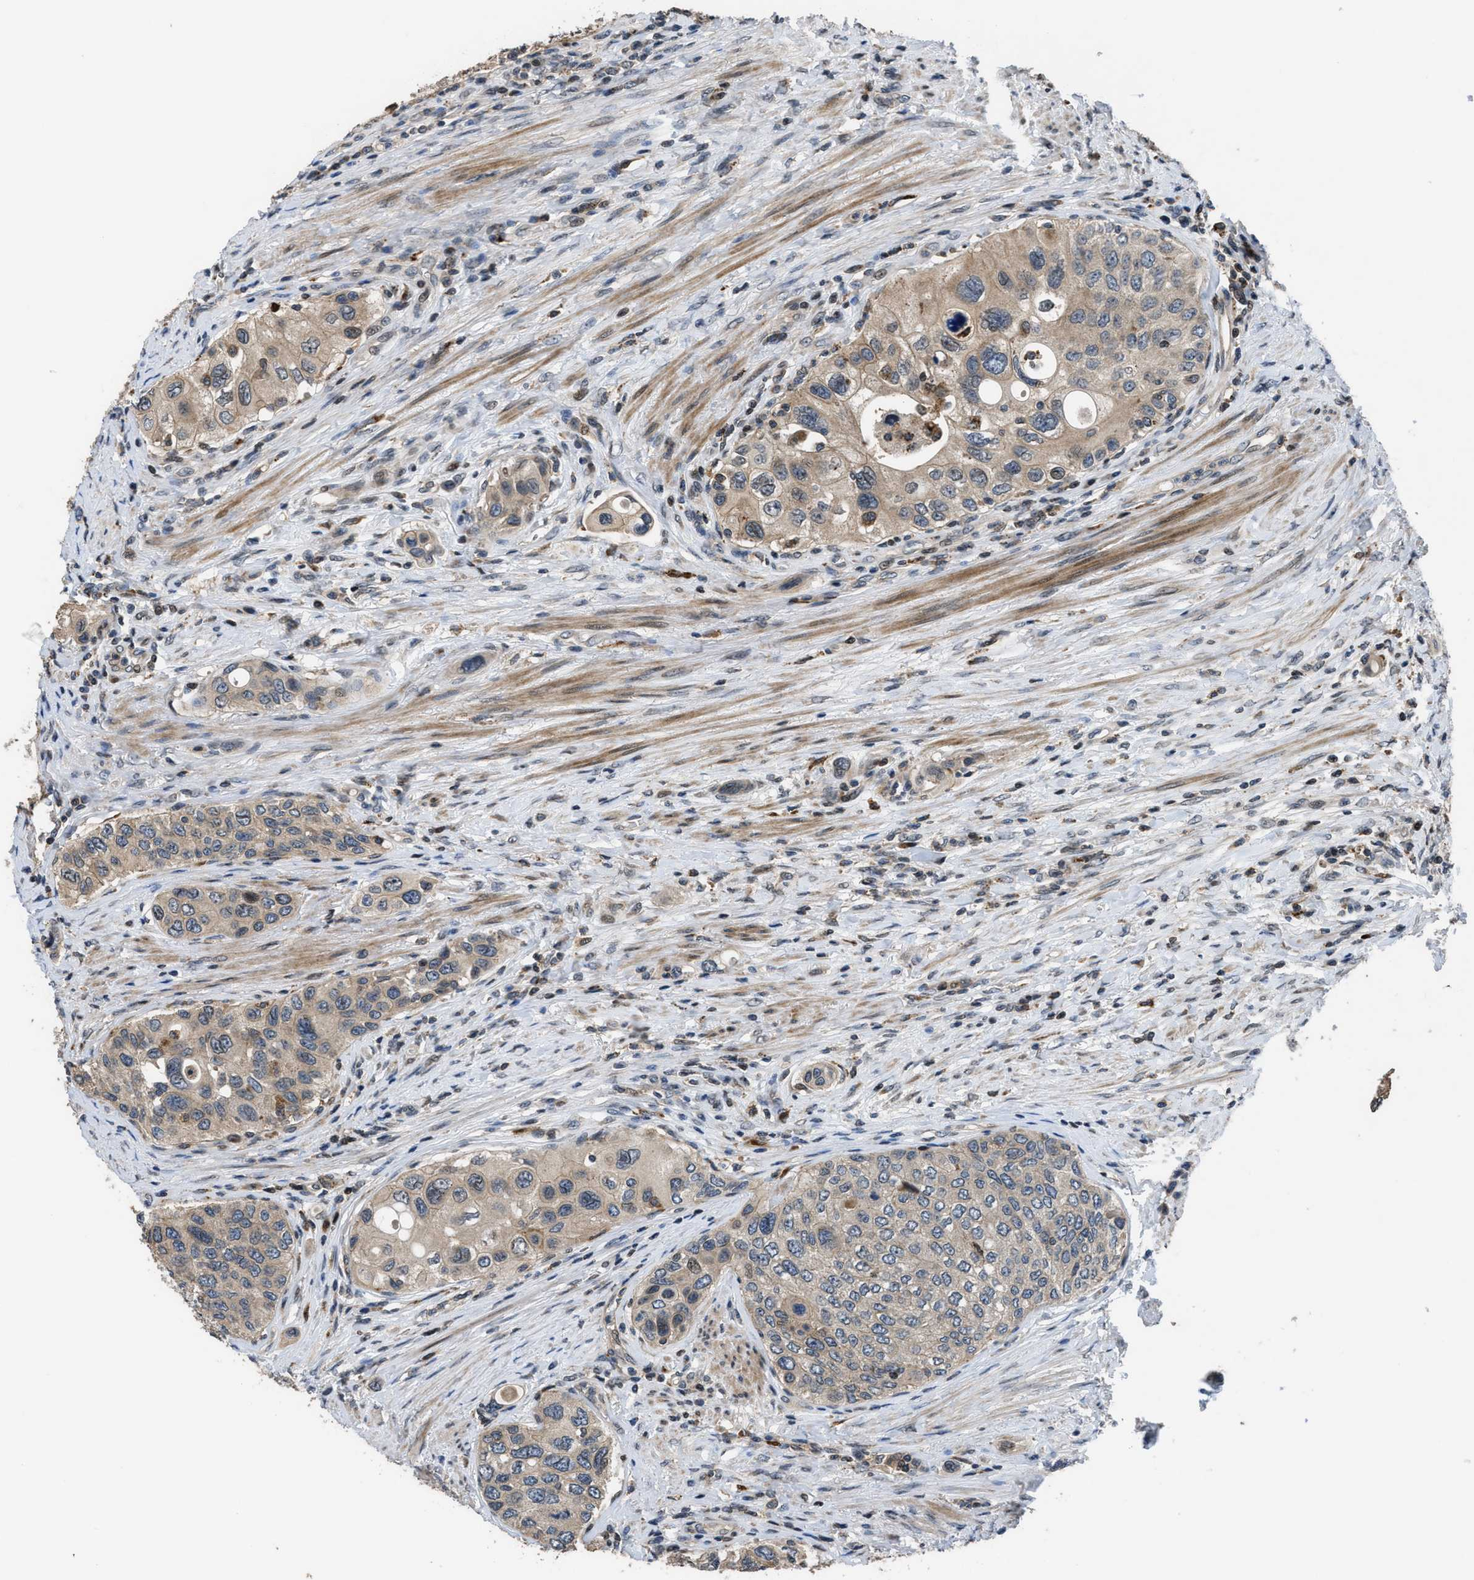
{"staining": {"intensity": "weak", "quantity": ">75%", "location": "cytoplasmic/membranous"}, "tissue": "urothelial cancer", "cell_type": "Tumor cells", "image_type": "cancer", "snomed": [{"axis": "morphology", "description": "Urothelial carcinoma, High grade"}, {"axis": "topography", "description": "Urinary bladder"}], "caption": "High-grade urothelial carcinoma was stained to show a protein in brown. There is low levels of weak cytoplasmic/membranous expression in about >75% of tumor cells.", "gene": "CTBS", "patient": {"sex": "female", "age": 56}}